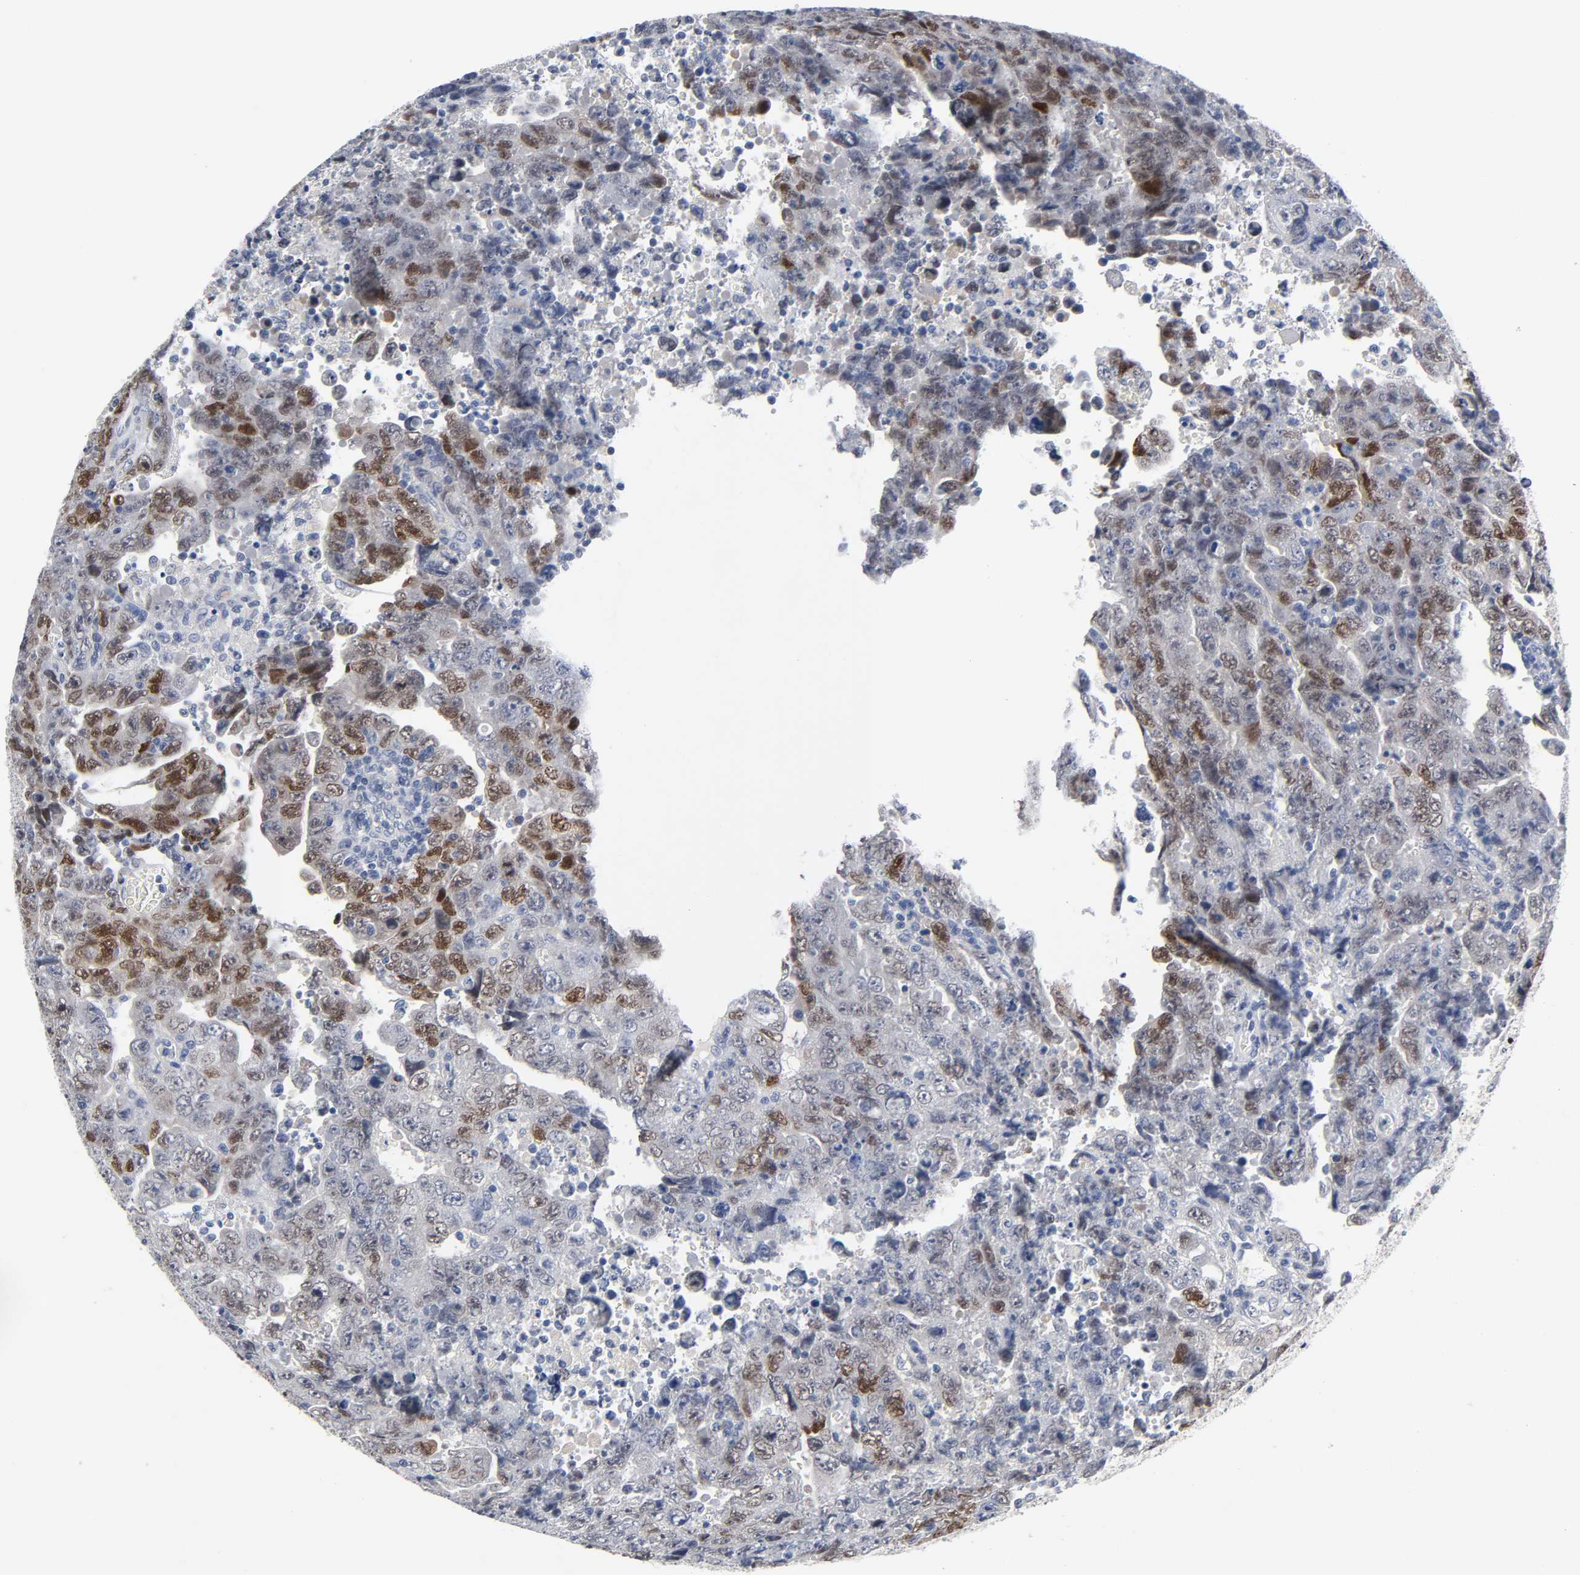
{"staining": {"intensity": "moderate", "quantity": "25%-75%", "location": "nuclear"}, "tissue": "testis cancer", "cell_type": "Tumor cells", "image_type": "cancer", "snomed": [{"axis": "morphology", "description": "Carcinoma, Embryonal, NOS"}, {"axis": "topography", "description": "Testis"}], "caption": "Protein expression analysis of testis cancer (embryonal carcinoma) shows moderate nuclear expression in approximately 25%-75% of tumor cells.", "gene": "SALL2", "patient": {"sex": "male", "age": 28}}